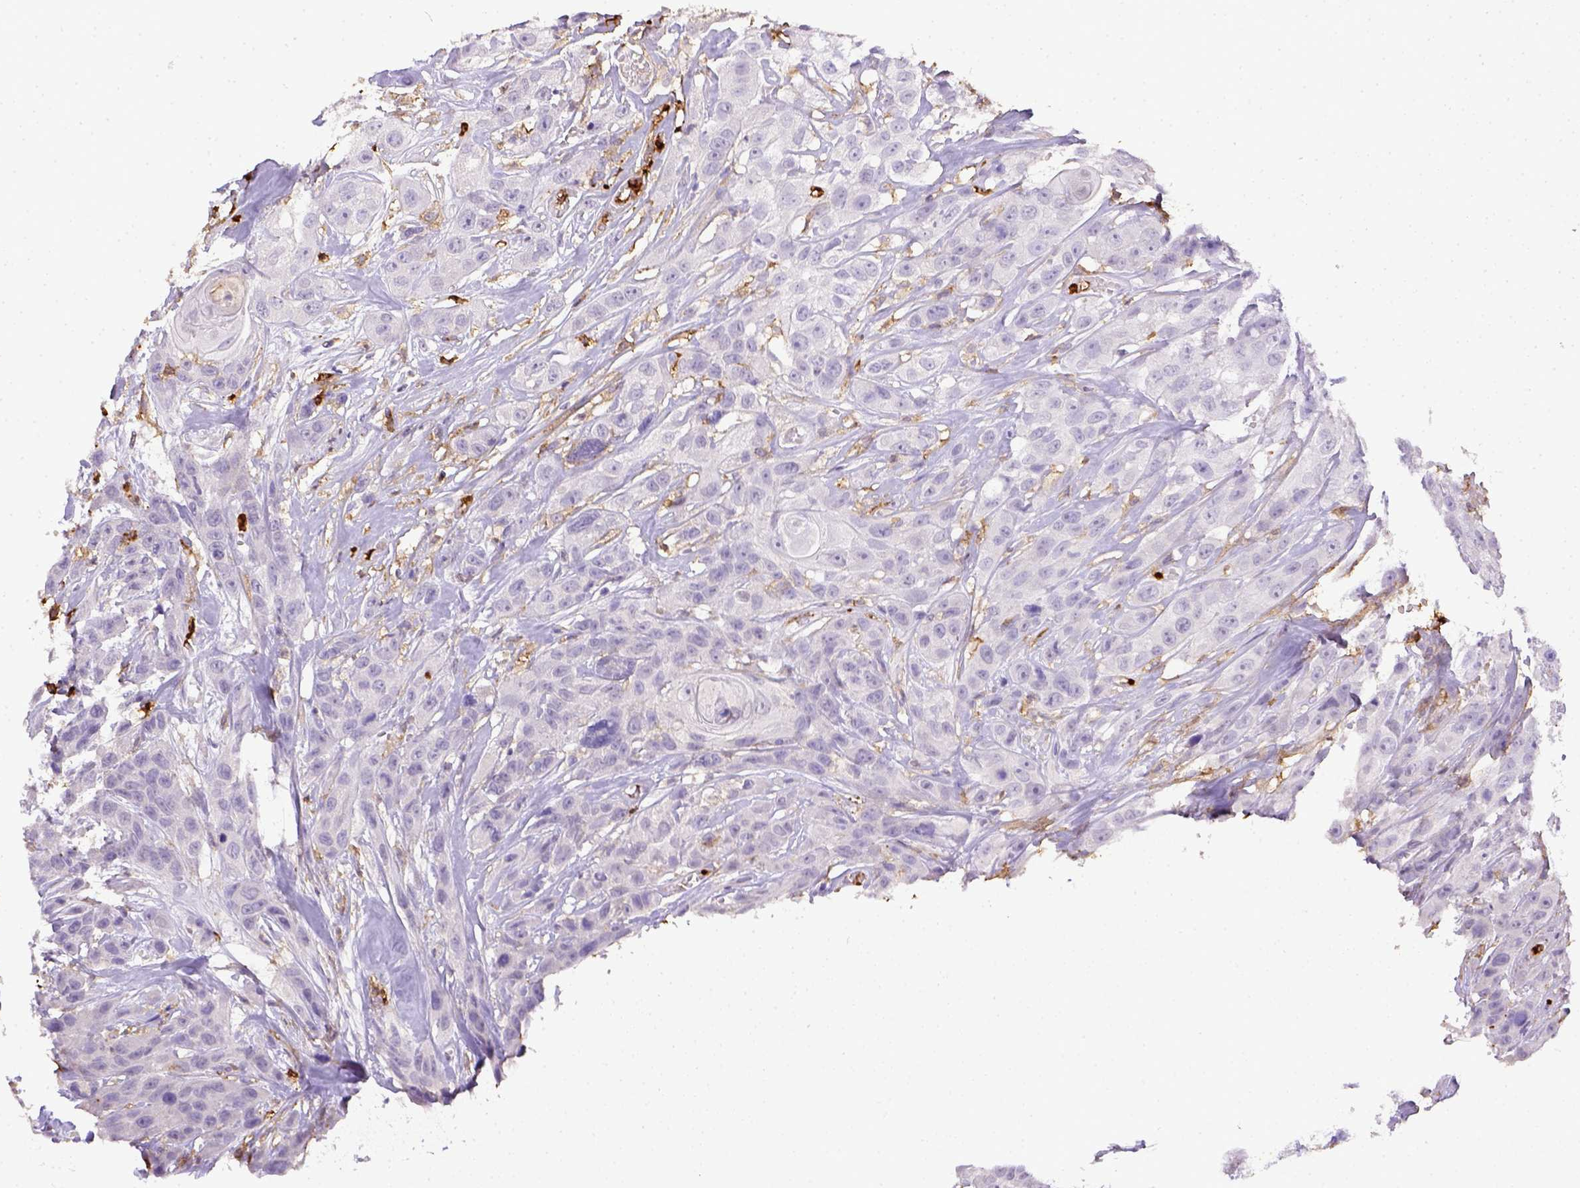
{"staining": {"intensity": "negative", "quantity": "none", "location": "none"}, "tissue": "head and neck cancer", "cell_type": "Tumor cells", "image_type": "cancer", "snomed": [{"axis": "morphology", "description": "Squamous cell carcinoma, NOS"}, {"axis": "topography", "description": "Head-Neck"}], "caption": "Protein analysis of head and neck cancer (squamous cell carcinoma) reveals no significant positivity in tumor cells.", "gene": "ITGAM", "patient": {"sex": "male", "age": 57}}